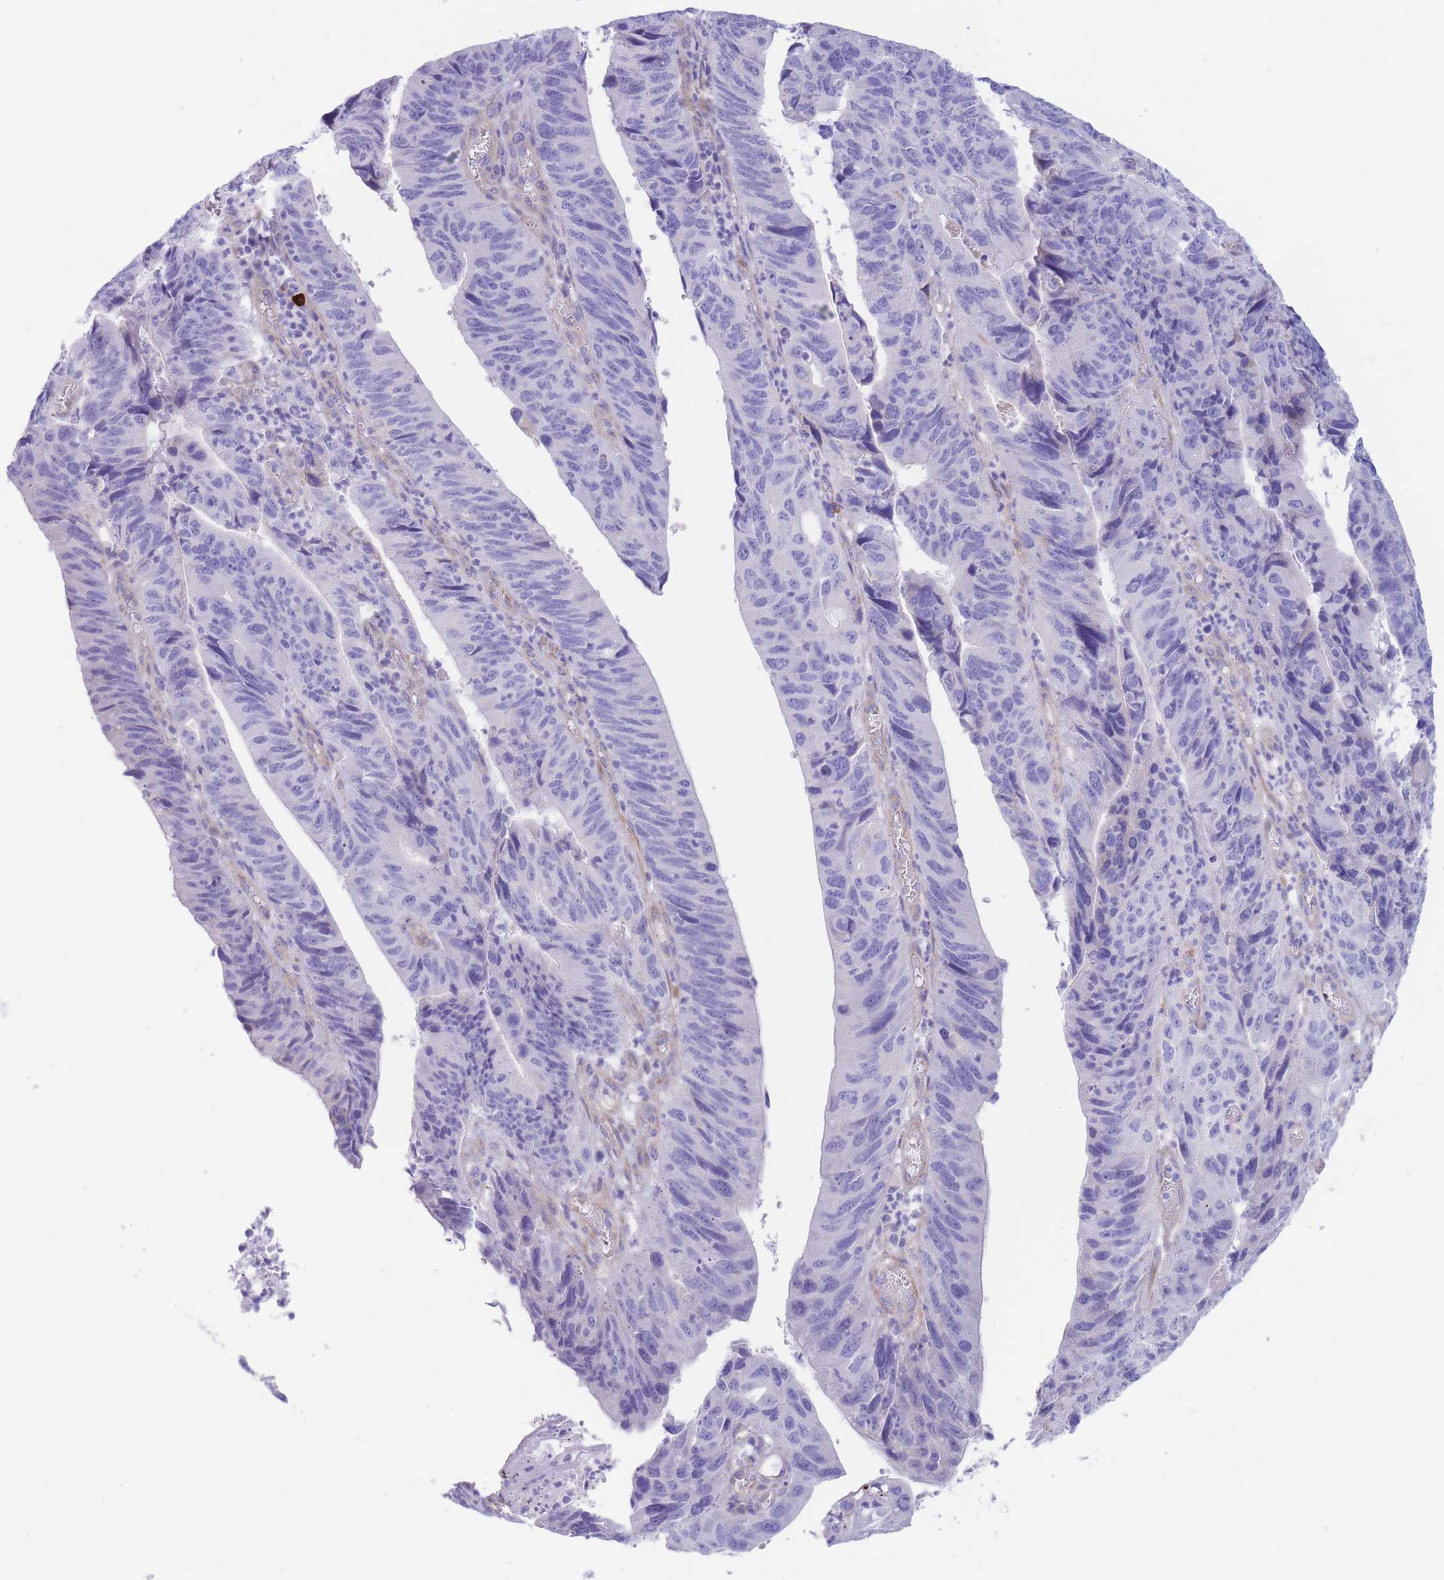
{"staining": {"intensity": "negative", "quantity": "none", "location": "none"}, "tissue": "stomach cancer", "cell_type": "Tumor cells", "image_type": "cancer", "snomed": [{"axis": "morphology", "description": "Adenocarcinoma, NOS"}, {"axis": "topography", "description": "Stomach"}], "caption": "The photomicrograph displays no significant staining in tumor cells of stomach adenocarcinoma.", "gene": "DET1", "patient": {"sex": "male", "age": 59}}